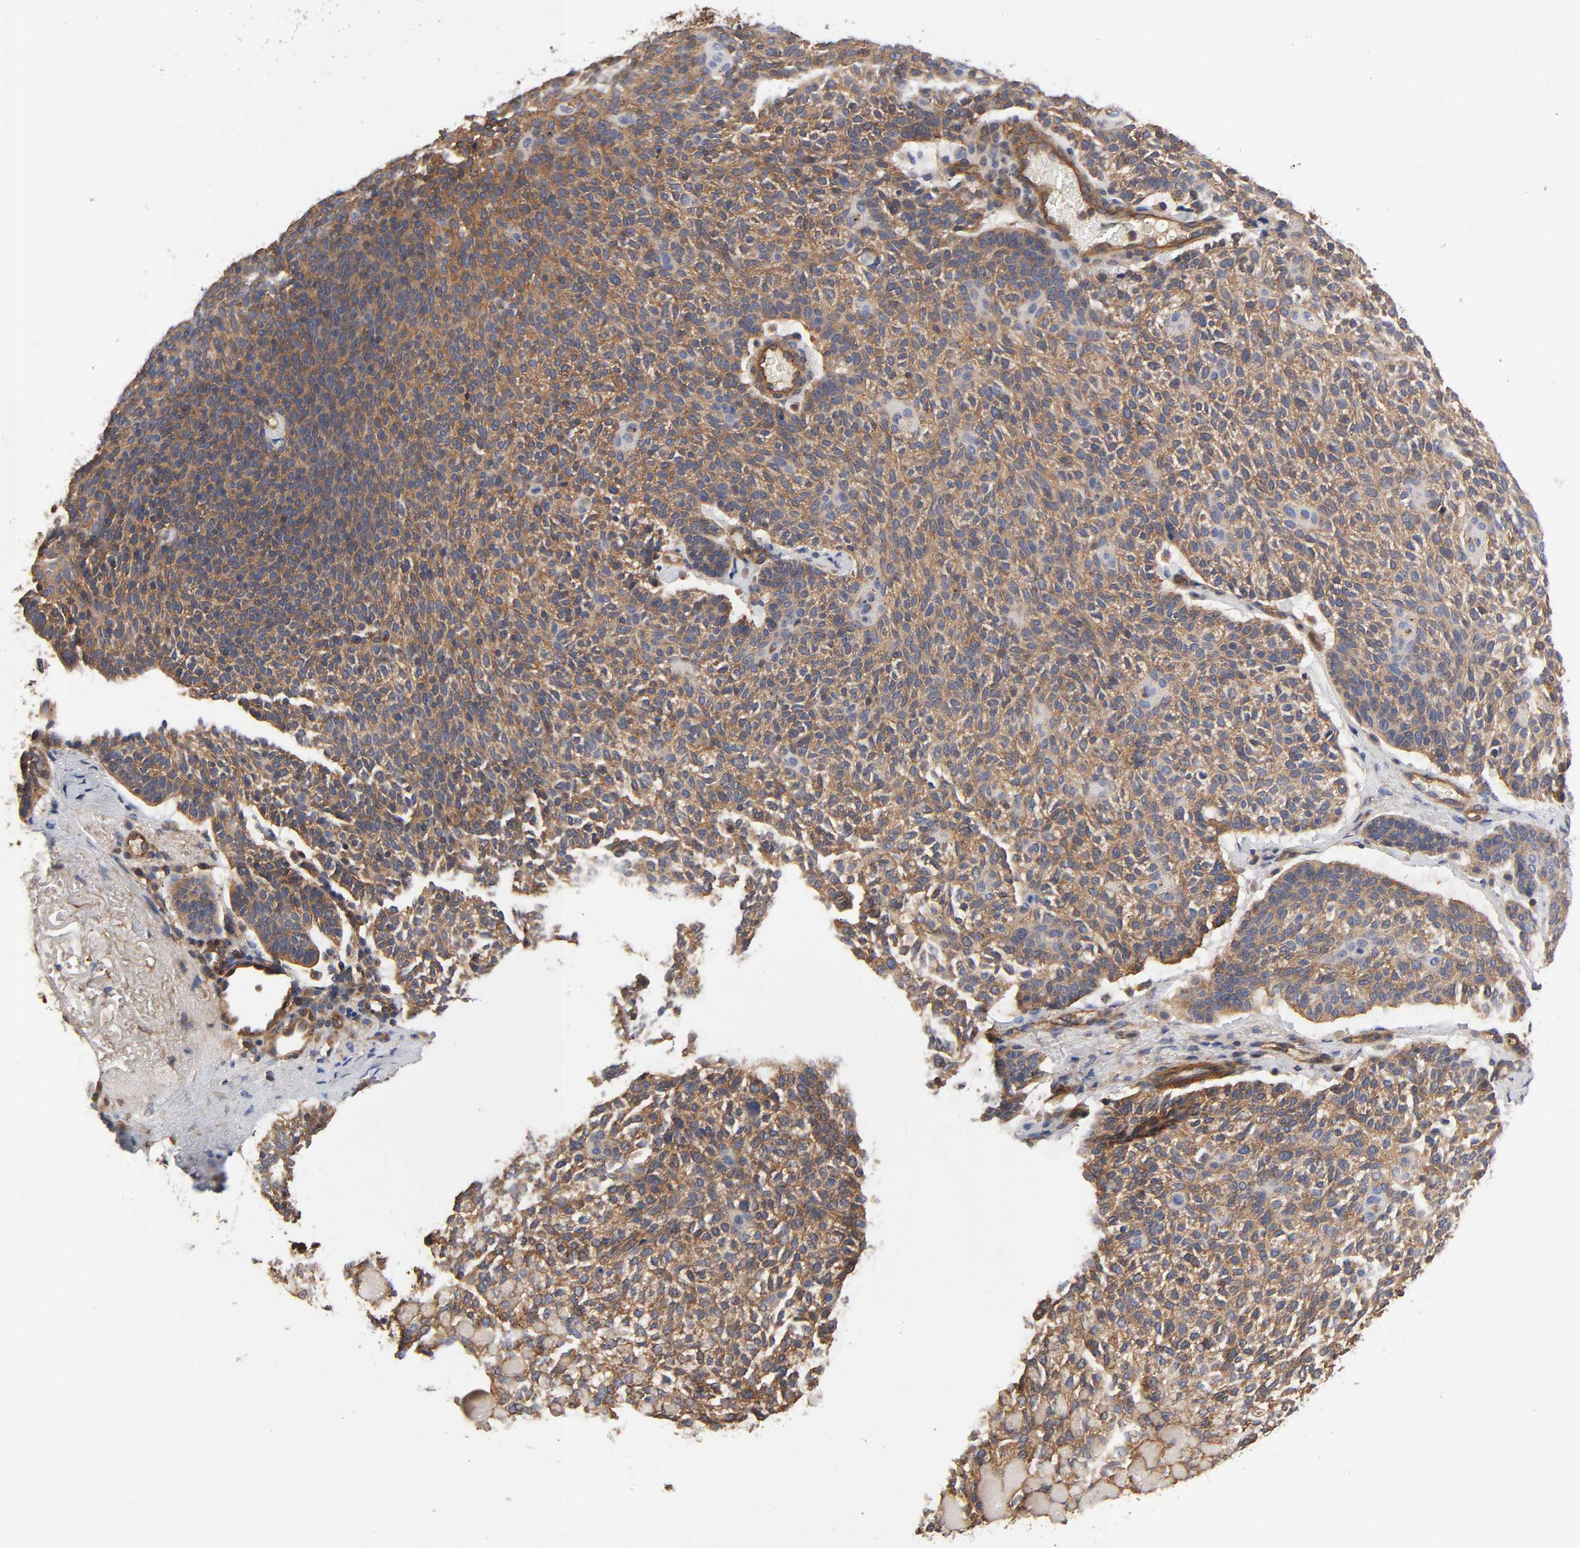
{"staining": {"intensity": "moderate", "quantity": ">75%", "location": "cytoplasmic/membranous"}, "tissue": "skin cancer", "cell_type": "Tumor cells", "image_type": "cancer", "snomed": [{"axis": "morphology", "description": "Normal tissue, NOS"}, {"axis": "morphology", "description": "Basal cell carcinoma"}, {"axis": "topography", "description": "Skin"}], "caption": "Tumor cells exhibit medium levels of moderate cytoplasmic/membranous positivity in about >75% of cells in human skin basal cell carcinoma.", "gene": "LAMTOR2", "patient": {"sex": "female", "age": 70}}